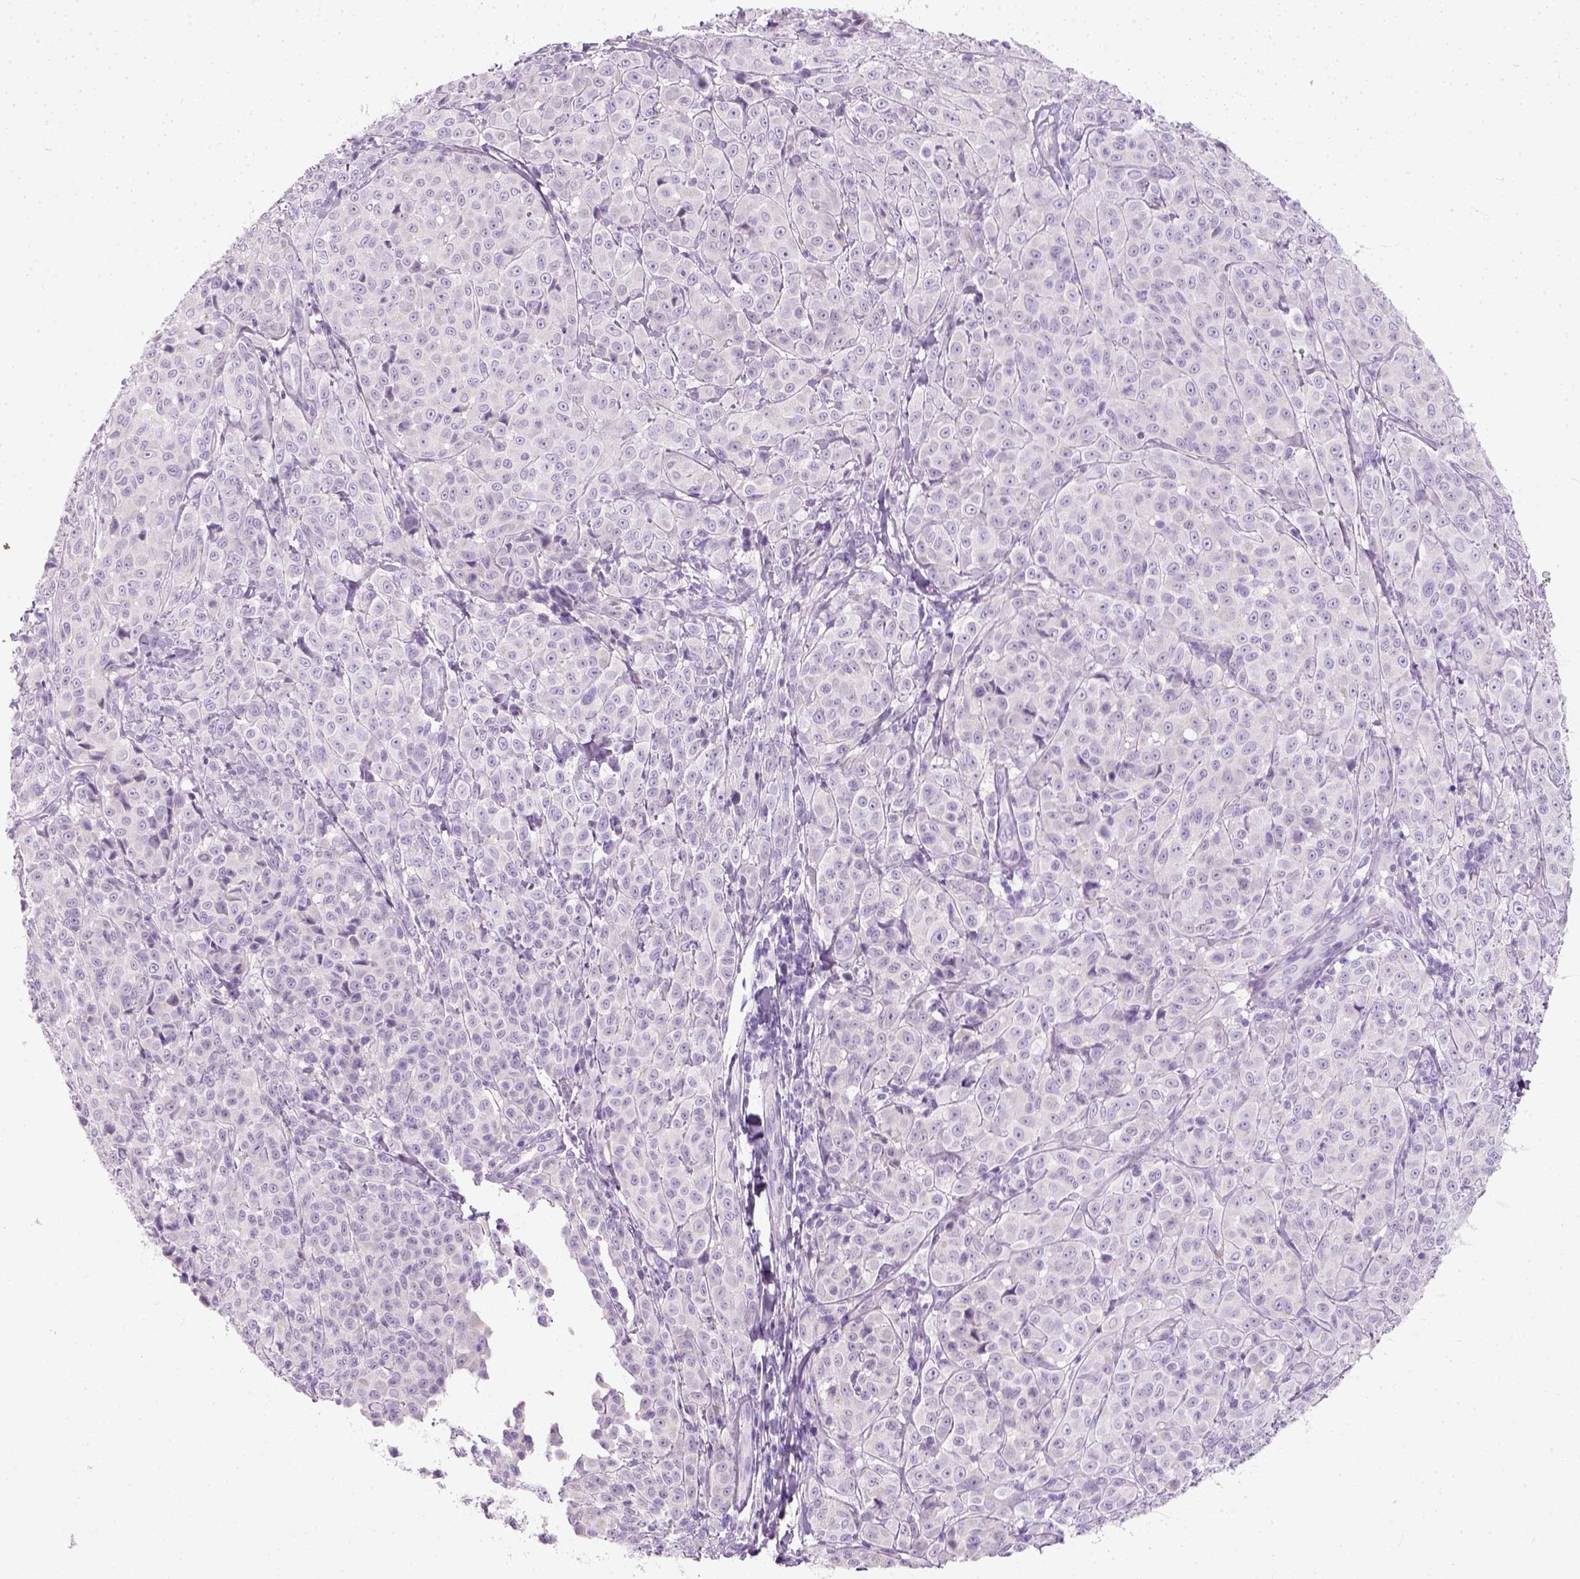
{"staining": {"intensity": "negative", "quantity": "none", "location": "none"}, "tissue": "melanoma", "cell_type": "Tumor cells", "image_type": "cancer", "snomed": [{"axis": "morphology", "description": "Malignant melanoma, NOS"}, {"axis": "topography", "description": "Skin"}], "caption": "IHC photomicrograph of neoplastic tissue: human malignant melanoma stained with DAB (3,3'-diaminobenzidine) exhibits no significant protein staining in tumor cells.", "gene": "SLC12A5", "patient": {"sex": "male", "age": 89}}